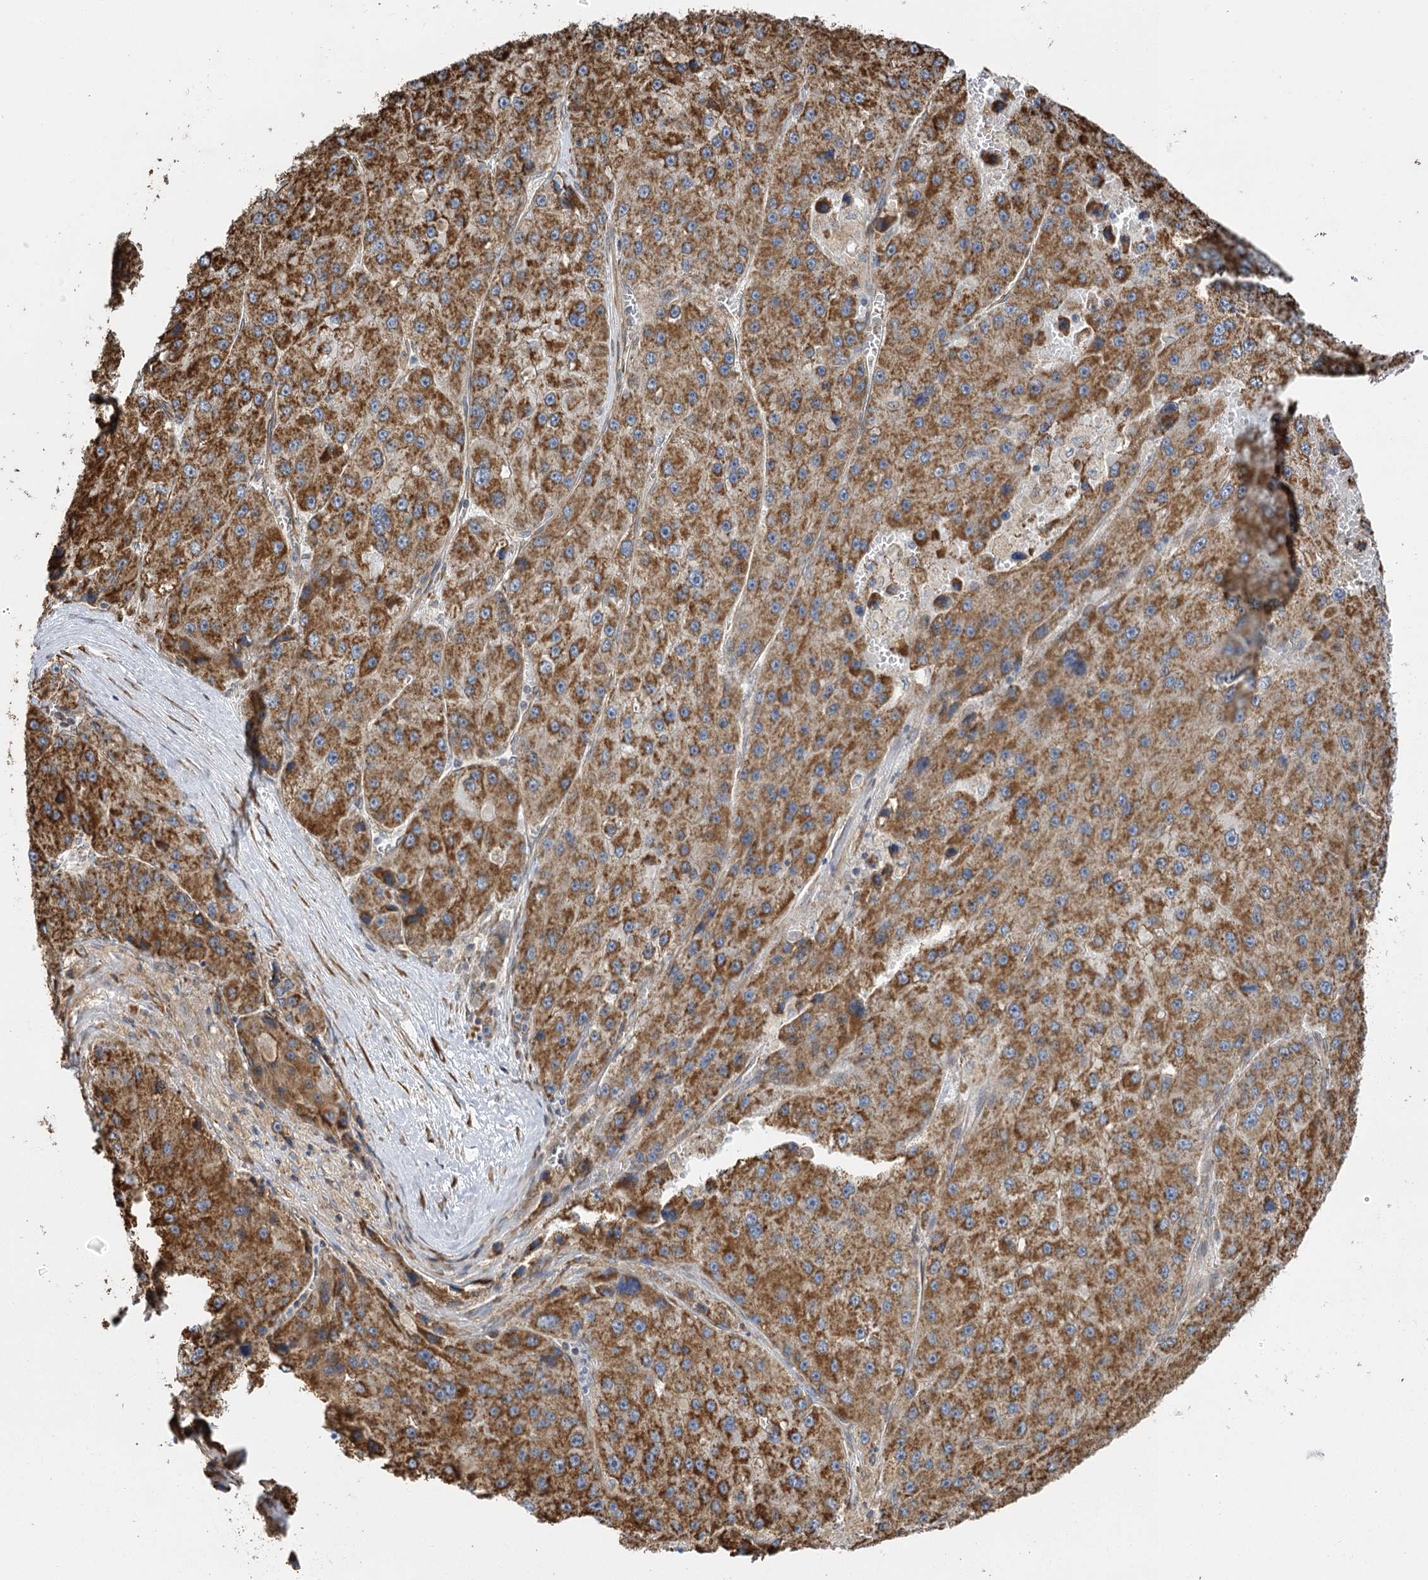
{"staining": {"intensity": "moderate", "quantity": ">75%", "location": "cytoplasmic/membranous"}, "tissue": "liver cancer", "cell_type": "Tumor cells", "image_type": "cancer", "snomed": [{"axis": "morphology", "description": "Carcinoma, Hepatocellular, NOS"}, {"axis": "topography", "description": "Liver"}], "caption": "This photomicrograph demonstrates liver cancer stained with IHC to label a protein in brown. The cytoplasmic/membranous of tumor cells show moderate positivity for the protein. Nuclei are counter-stained blue.", "gene": "IL11RA", "patient": {"sex": "female", "age": 73}}